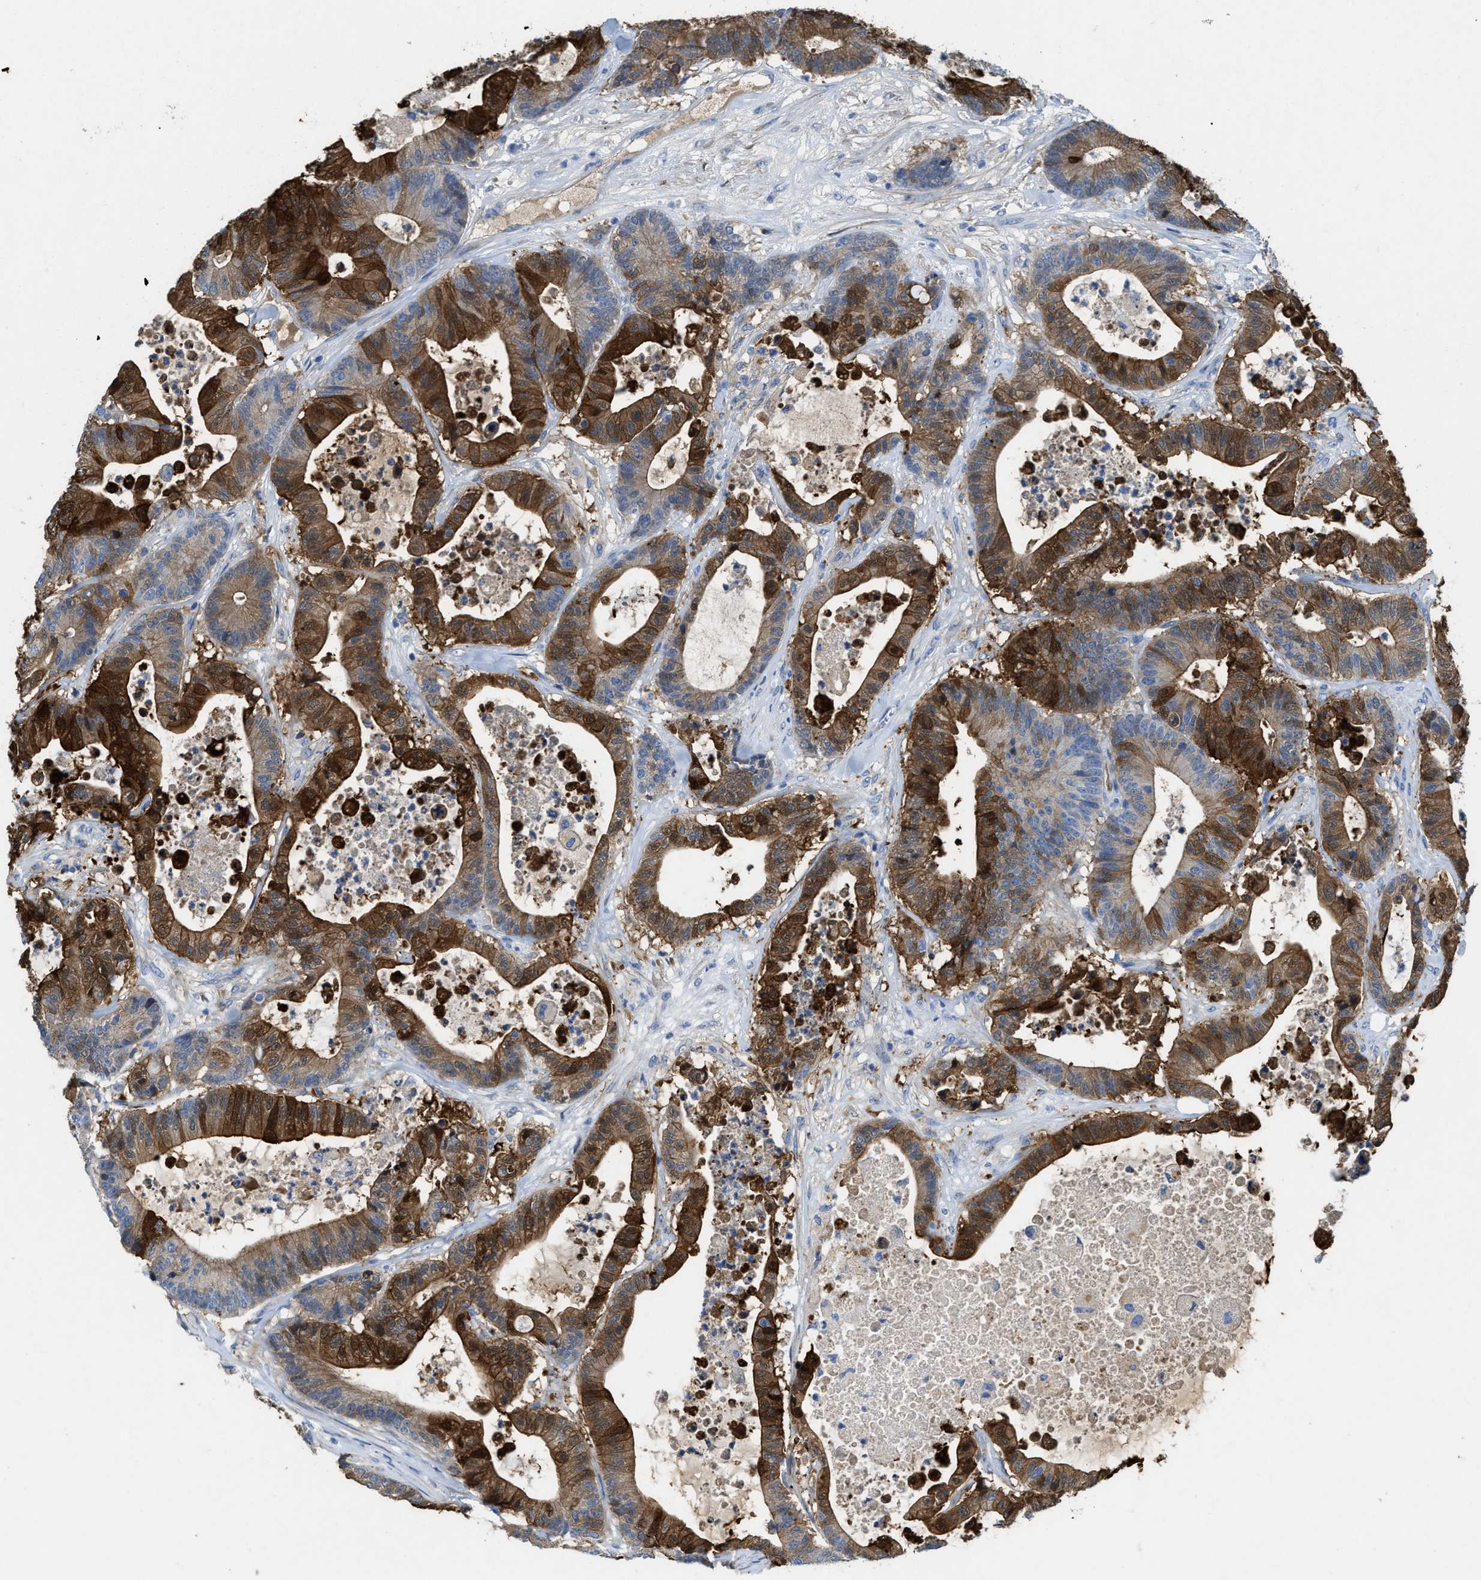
{"staining": {"intensity": "strong", "quantity": "25%-75%", "location": "cytoplasmic/membranous,nuclear"}, "tissue": "colorectal cancer", "cell_type": "Tumor cells", "image_type": "cancer", "snomed": [{"axis": "morphology", "description": "Adenocarcinoma, NOS"}, {"axis": "topography", "description": "Colon"}], "caption": "A high amount of strong cytoplasmic/membranous and nuclear positivity is appreciated in approximately 25%-75% of tumor cells in colorectal cancer tissue.", "gene": "ASS1", "patient": {"sex": "female", "age": 84}}